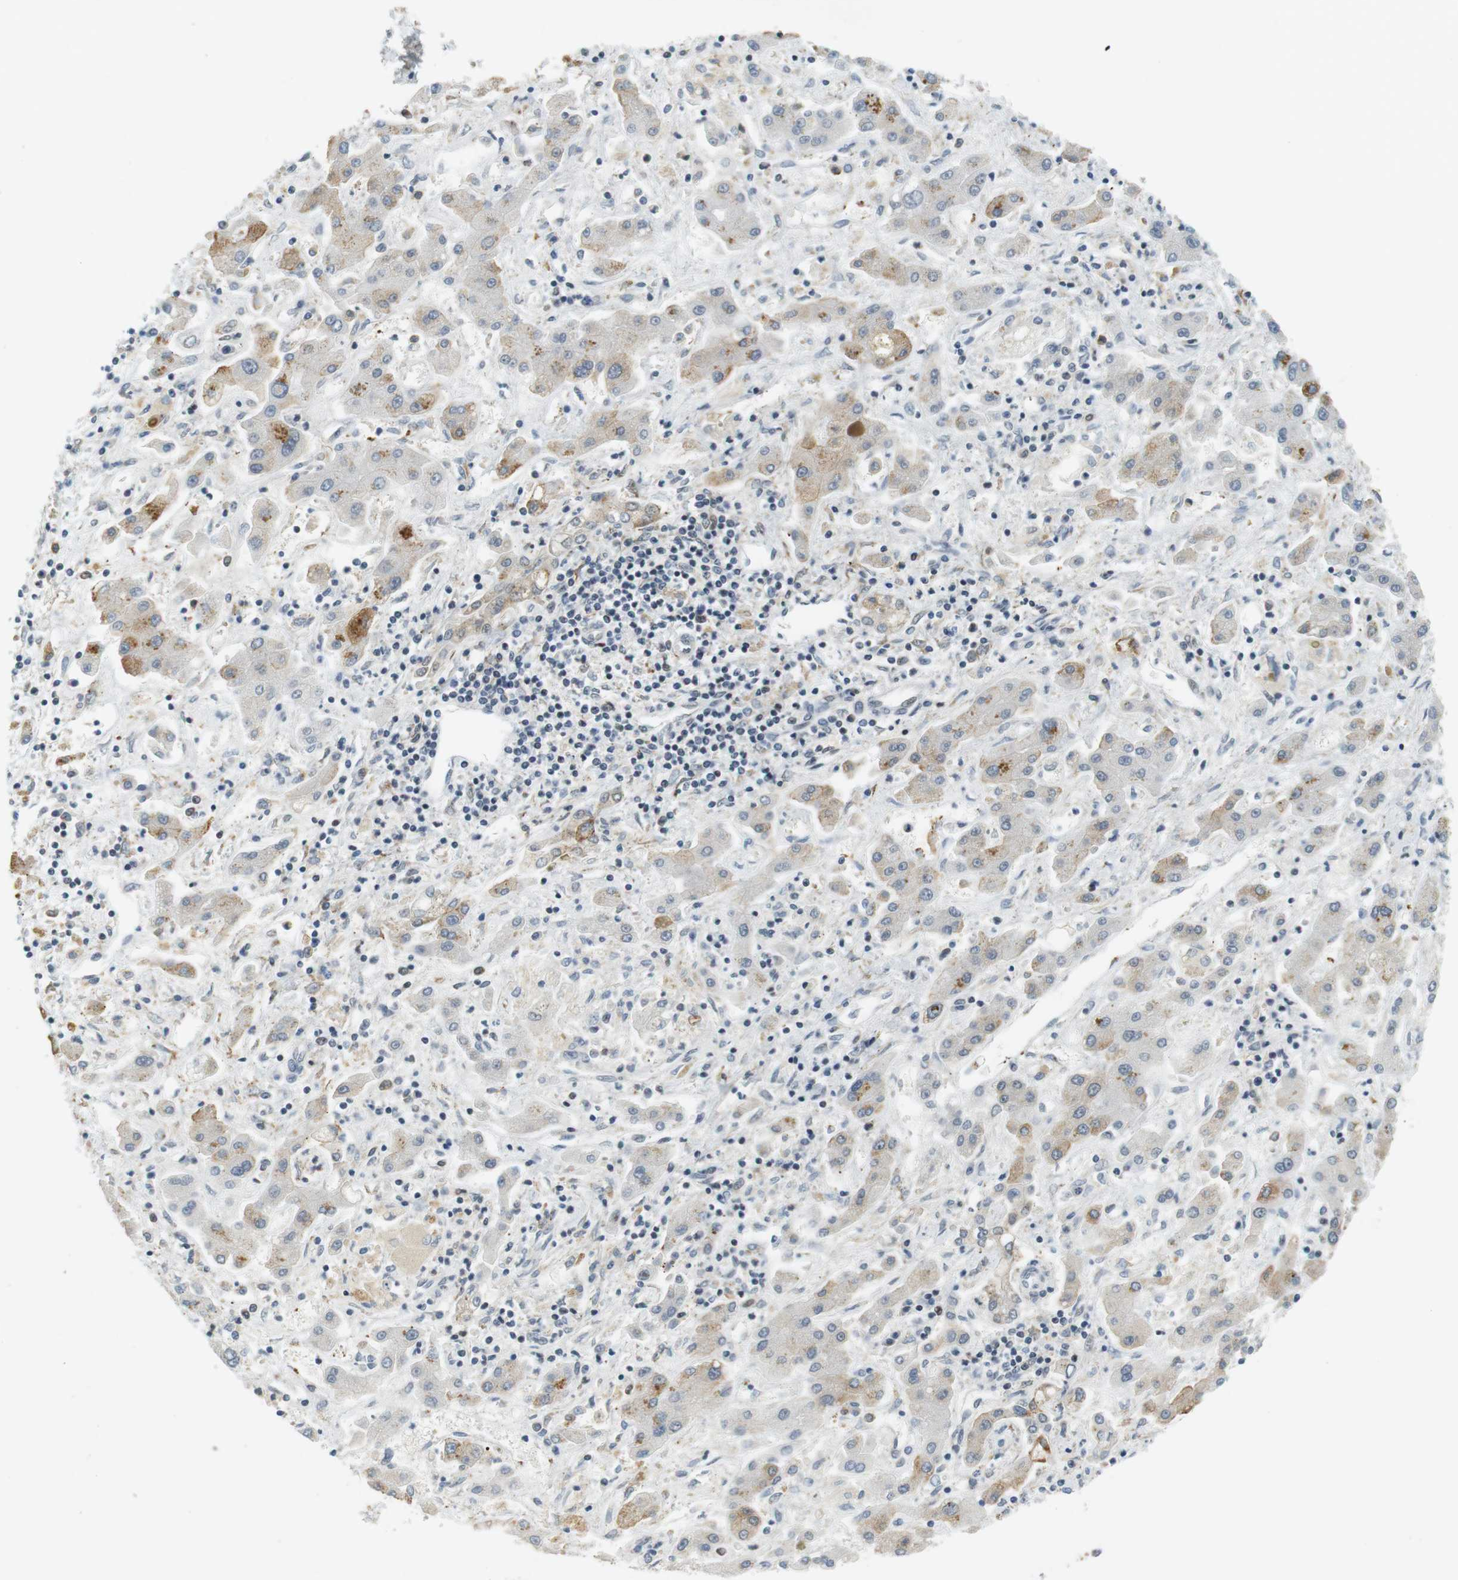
{"staining": {"intensity": "weak", "quantity": "25%-75%", "location": "cytoplasmic/membranous"}, "tissue": "liver cancer", "cell_type": "Tumor cells", "image_type": "cancer", "snomed": [{"axis": "morphology", "description": "Cholangiocarcinoma"}, {"axis": "topography", "description": "Liver"}], "caption": "Protein expression analysis of cholangiocarcinoma (liver) demonstrates weak cytoplasmic/membranous expression in about 25%-75% of tumor cells. (DAB IHC with brightfield microscopy, high magnification).", "gene": "RNF38", "patient": {"sex": "male", "age": 50}}